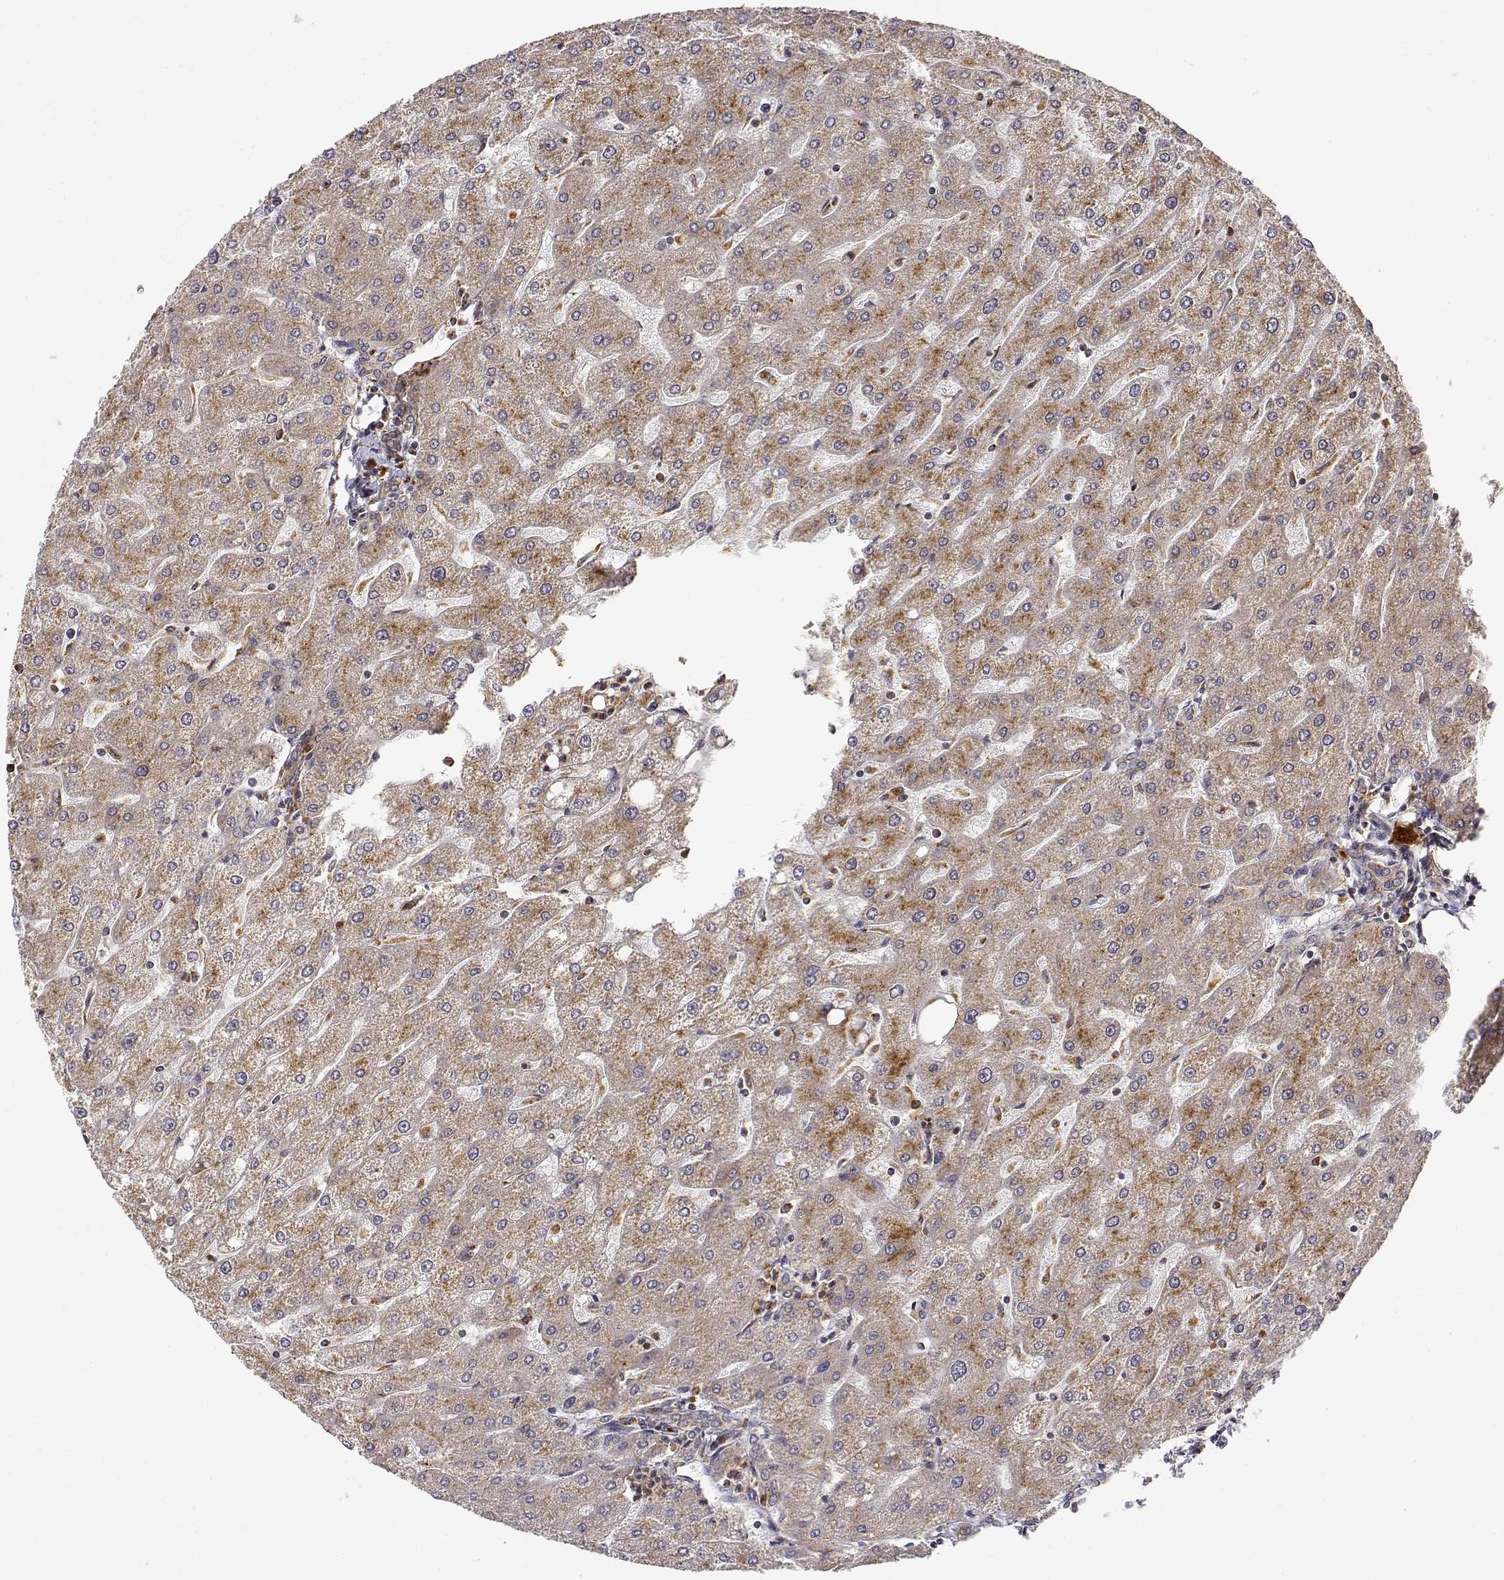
{"staining": {"intensity": "weak", "quantity": ">75%", "location": "cytoplasmic/membranous"}, "tissue": "liver", "cell_type": "Cholangiocytes", "image_type": "normal", "snomed": [{"axis": "morphology", "description": "Normal tissue, NOS"}, {"axis": "topography", "description": "Liver"}], "caption": "IHC of unremarkable liver reveals low levels of weak cytoplasmic/membranous staining in approximately >75% of cholangiocytes.", "gene": "RNF13", "patient": {"sex": "male", "age": 67}}